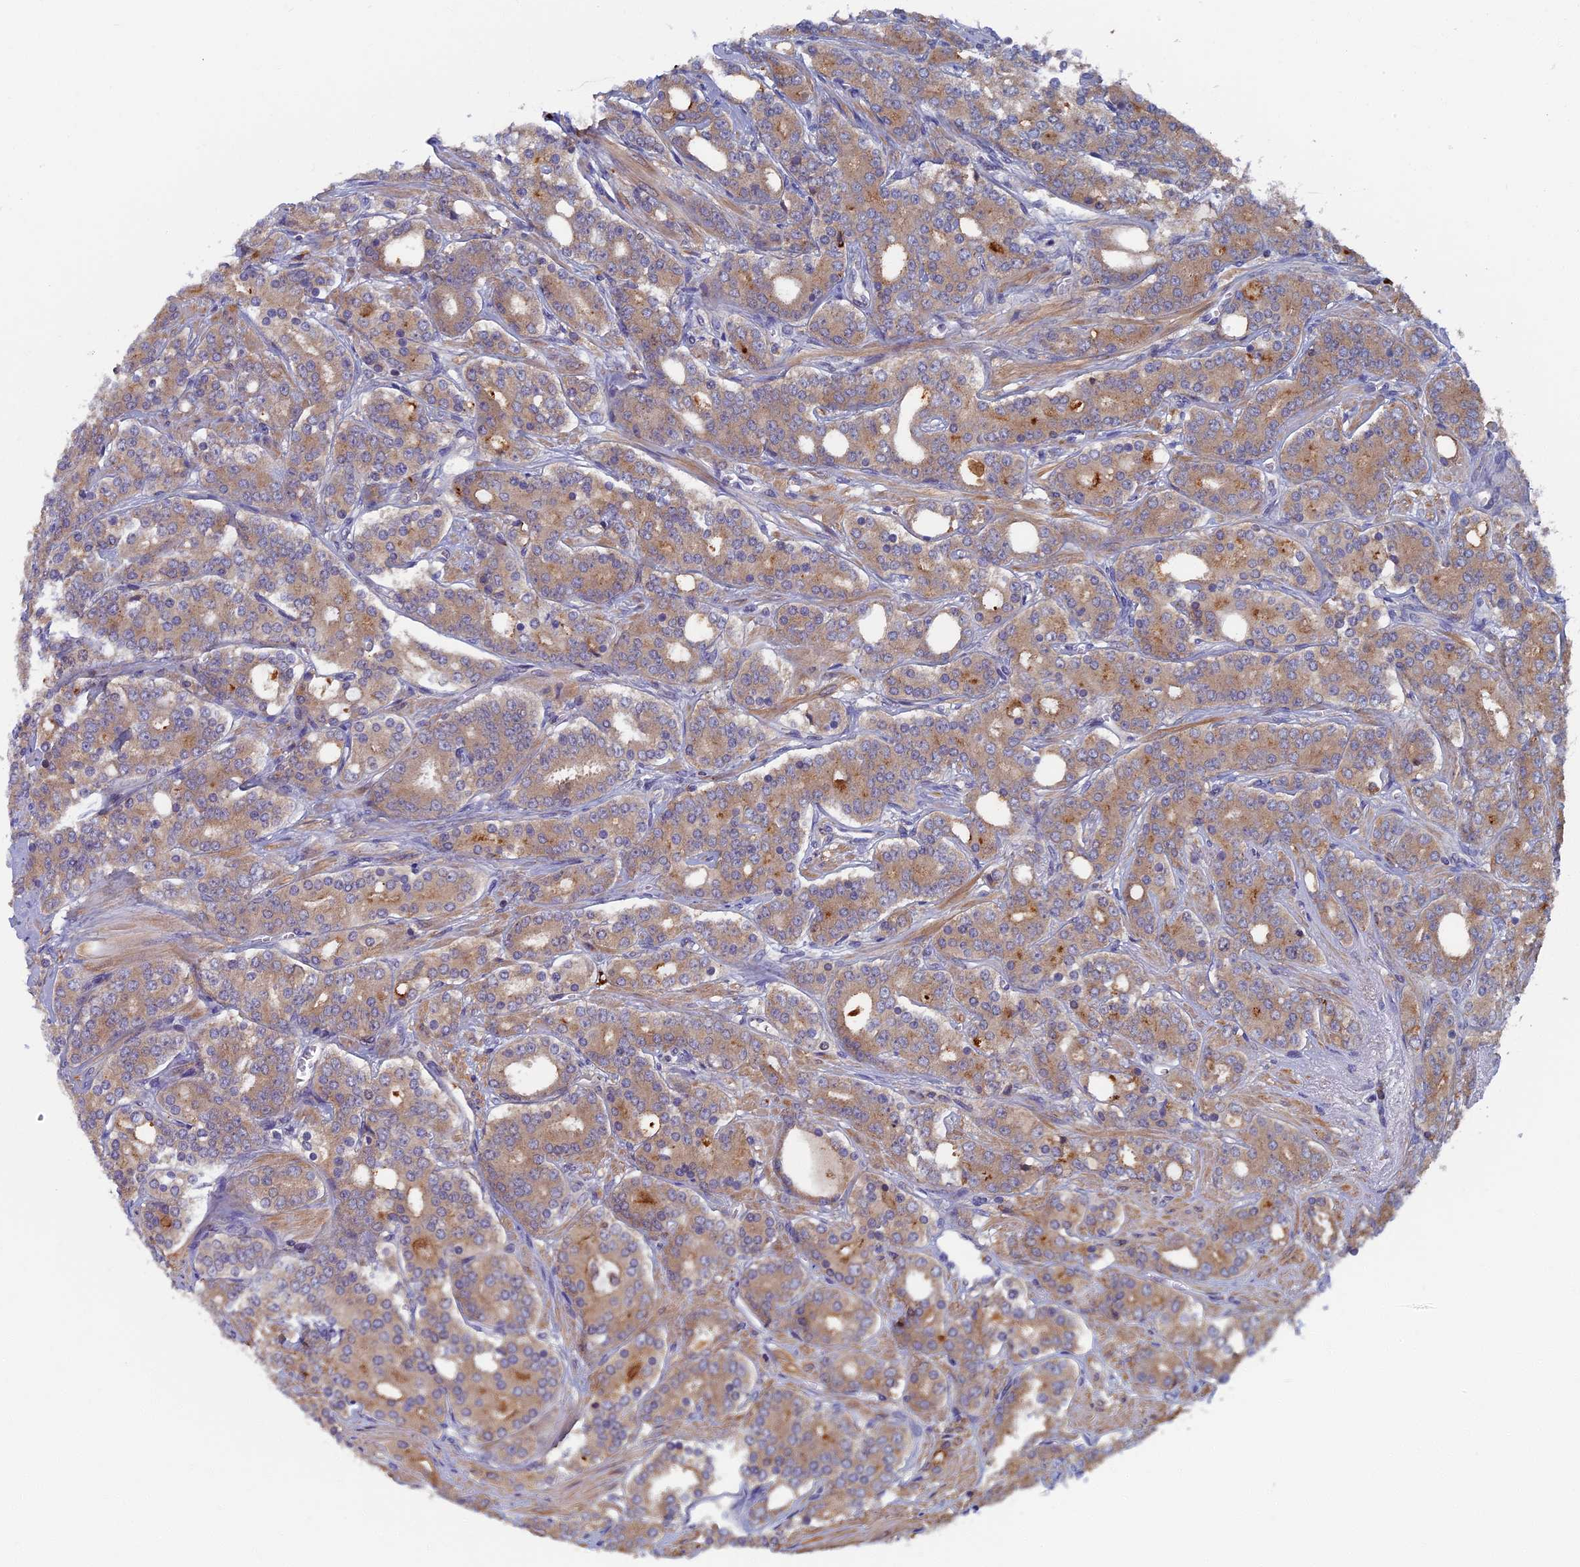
{"staining": {"intensity": "moderate", "quantity": ">75%", "location": "cytoplasmic/membranous"}, "tissue": "prostate cancer", "cell_type": "Tumor cells", "image_type": "cancer", "snomed": [{"axis": "morphology", "description": "Adenocarcinoma, High grade"}, {"axis": "topography", "description": "Prostate"}], "caption": "Prostate cancer (high-grade adenocarcinoma) tissue displays moderate cytoplasmic/membranous positivity in approximately >75% of tumor cells", "gene": "TNK2", "patient": {"sex": "male", "age": 62}}